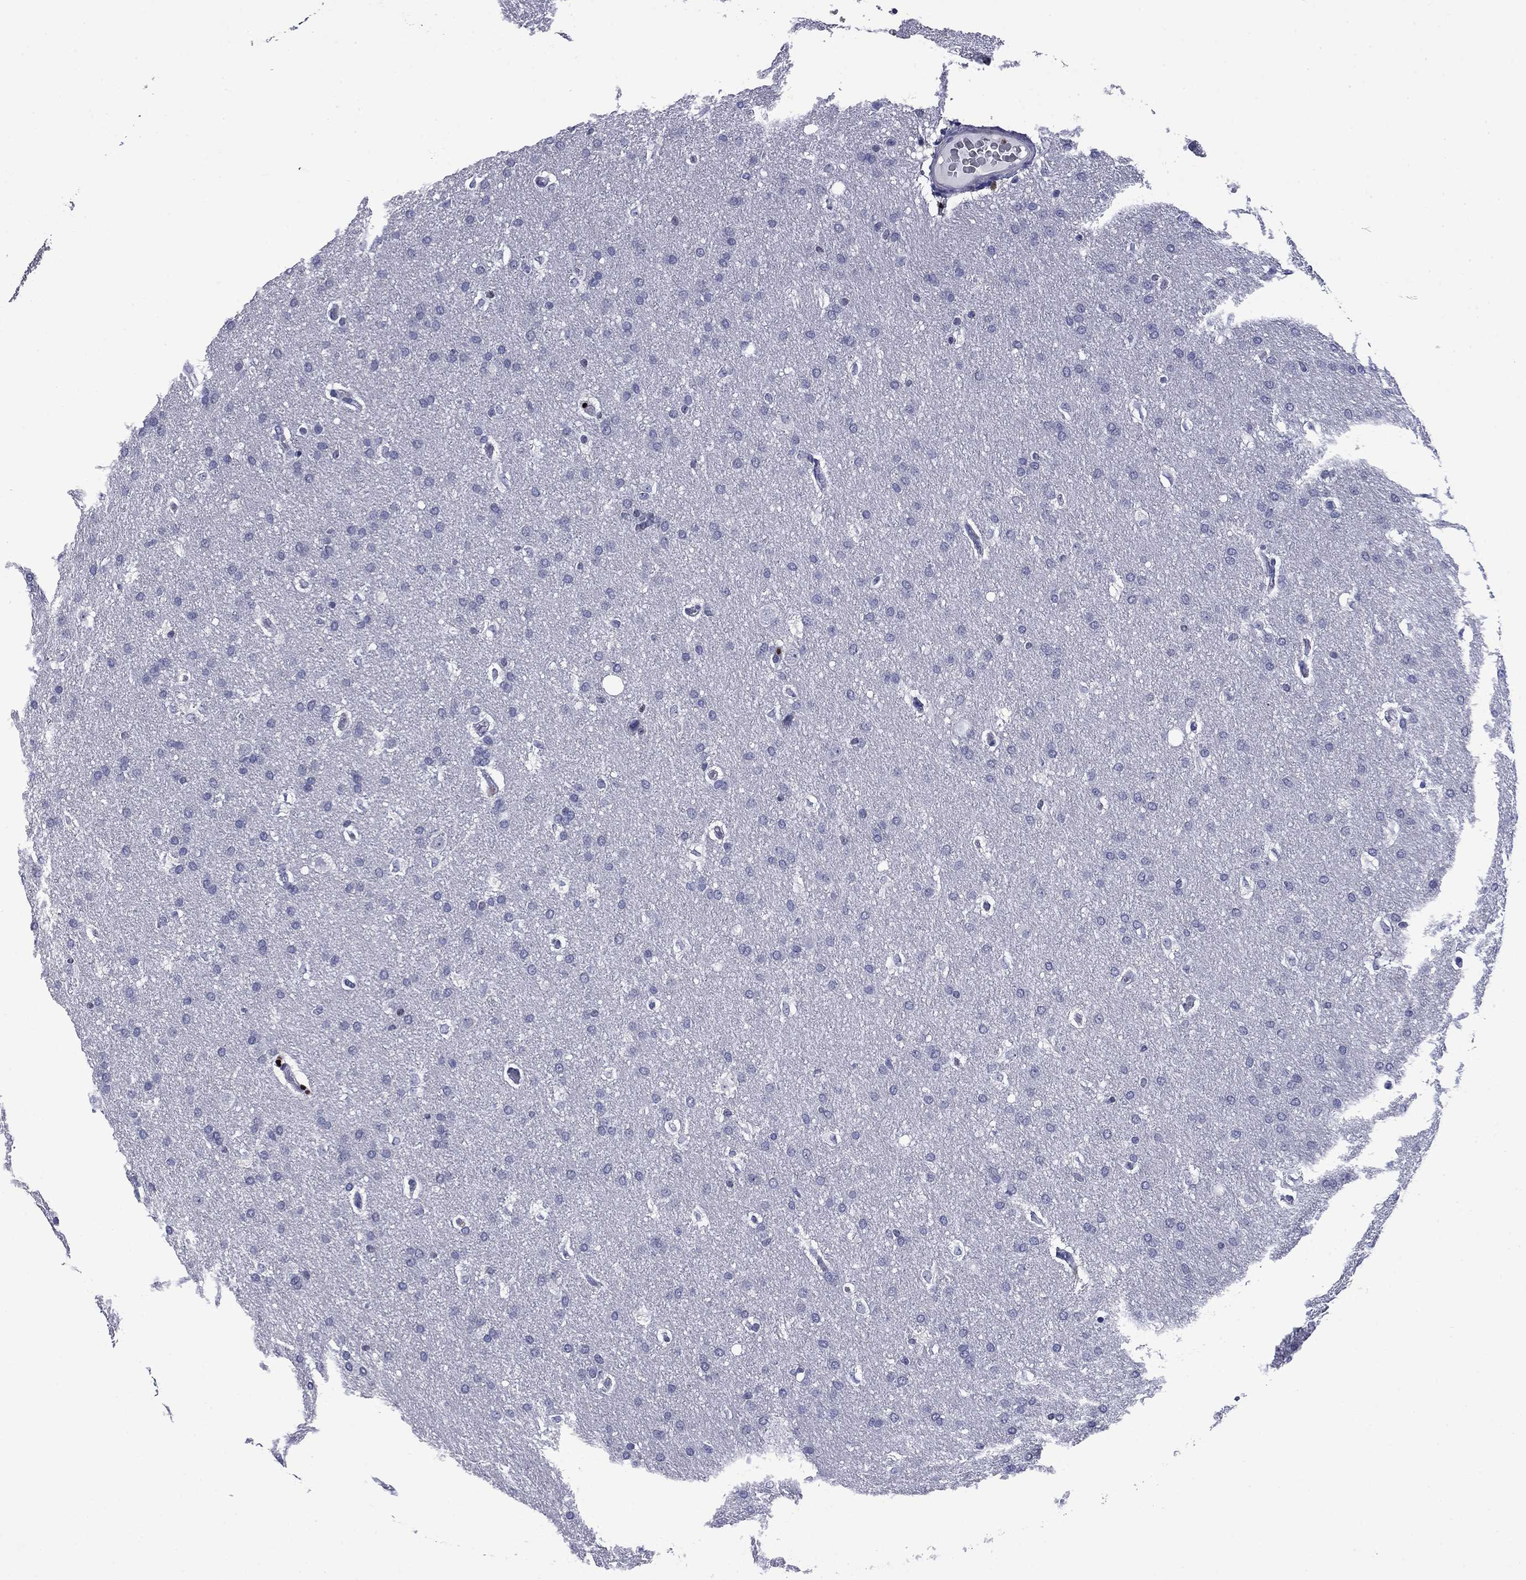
{"staining": {"intensity": "negative", "quantity": "none", "location": "none"}, "tissue": "glioma", "cell_type": "Tumor cells", "image_type": "cancer", "snomed": [{"axis": "morphology", "description": "Glioma, malignant, Low grade"}, {"axis": "topography", "description": "Brain"}], "caption": "Glioma stained for a protein using immunohistochemistry (IHC) displays no expression tumor cells.", "gene": "IKZF3", "patient": {"sex": "female", "age": 37}}